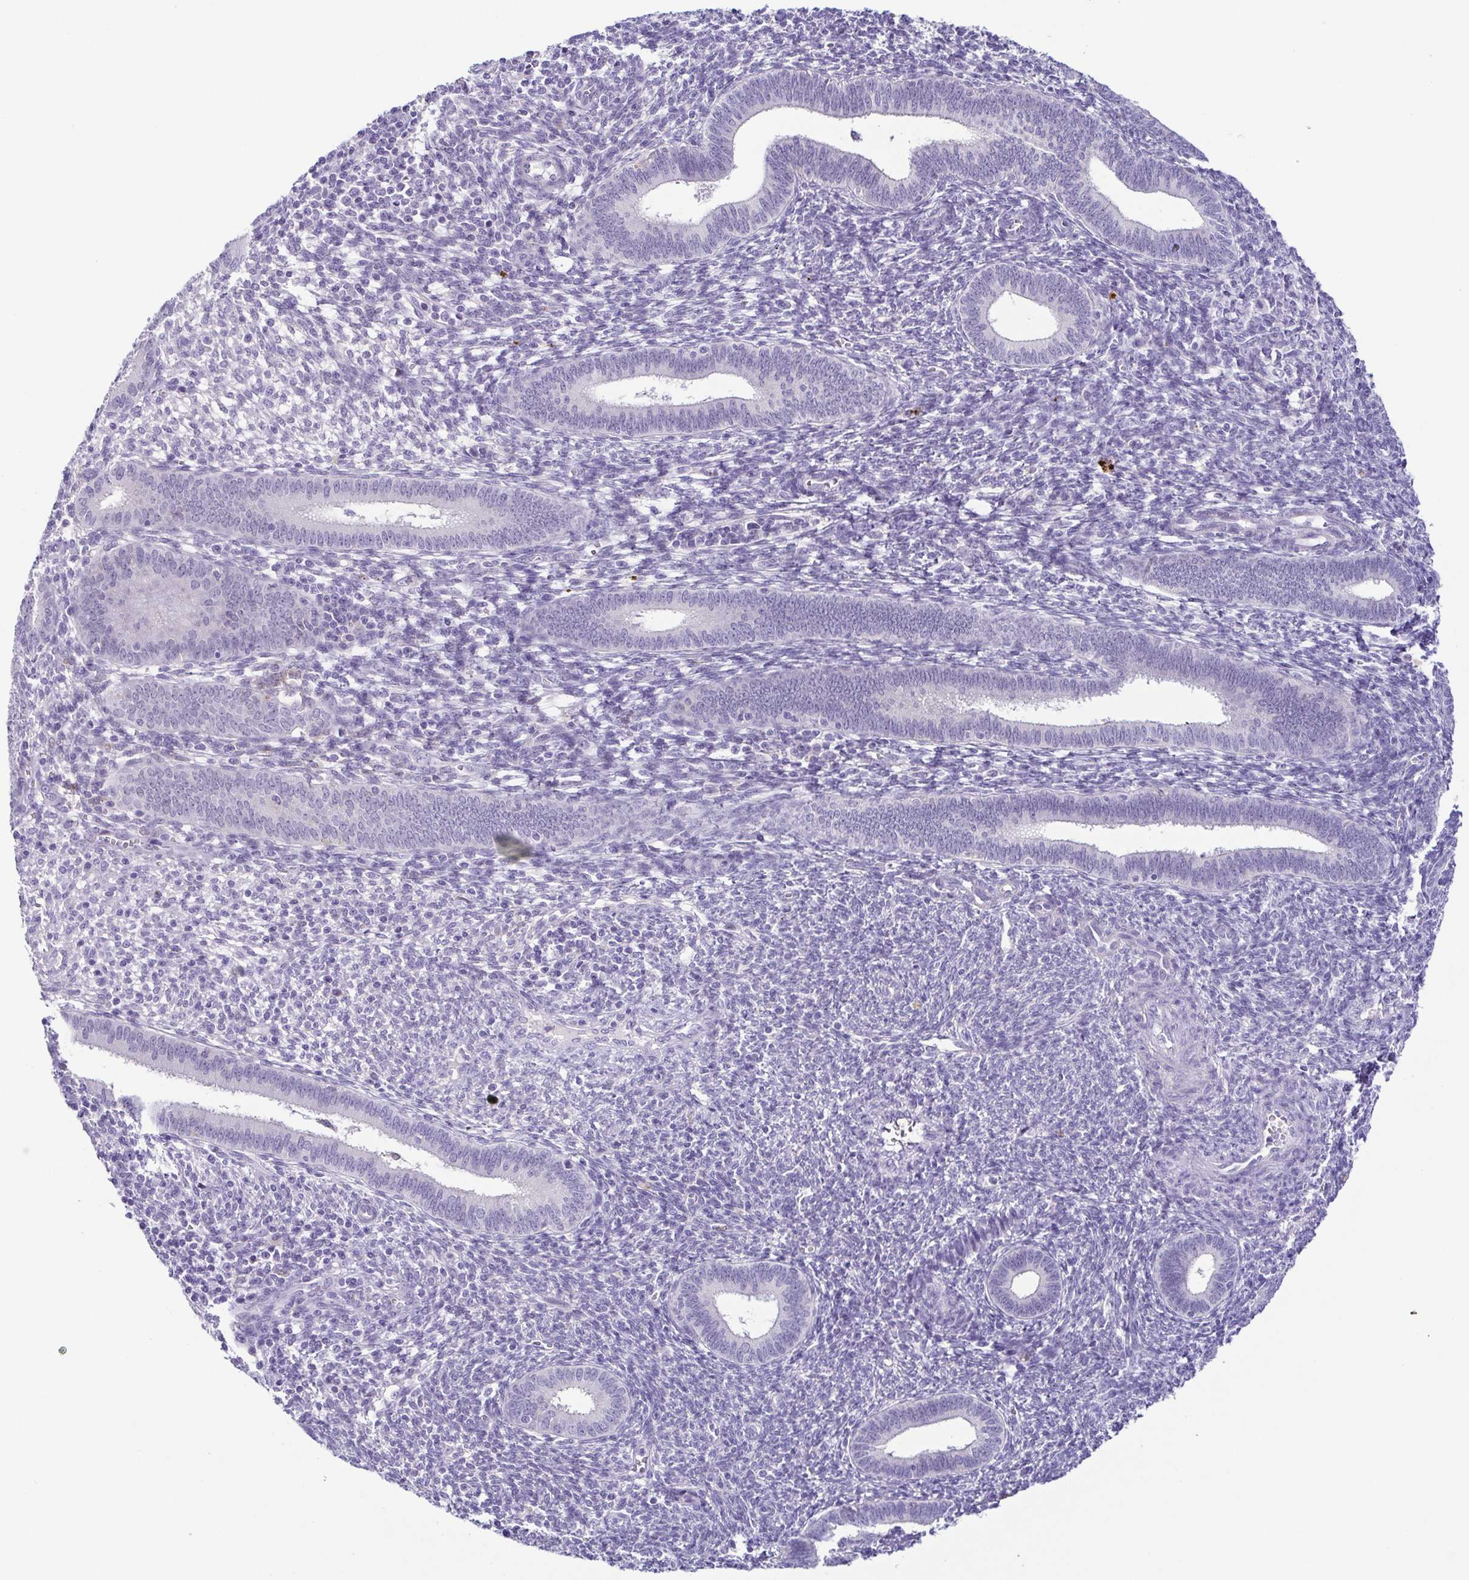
{"staining": {"intensity": "negative", "quantity": "none", "location": "none"}, "tissue": "endometrium", "cell_type": "Cells in endometrial stroma", "image_type": "normal", "snomed": [{"axis": "morphology", "description": "Normal tissue, NOS"}, {"axis": "topography", "description": "Endometrium"}], "caption": "Immunohistochemistry (IHC) image of unremarkable endometrium: human endometrium stained with DAB shows no significant protein expression in cells in endometrial stroma.", "gene": "TERT", "patient": {"sex": "female", "age": 41}}